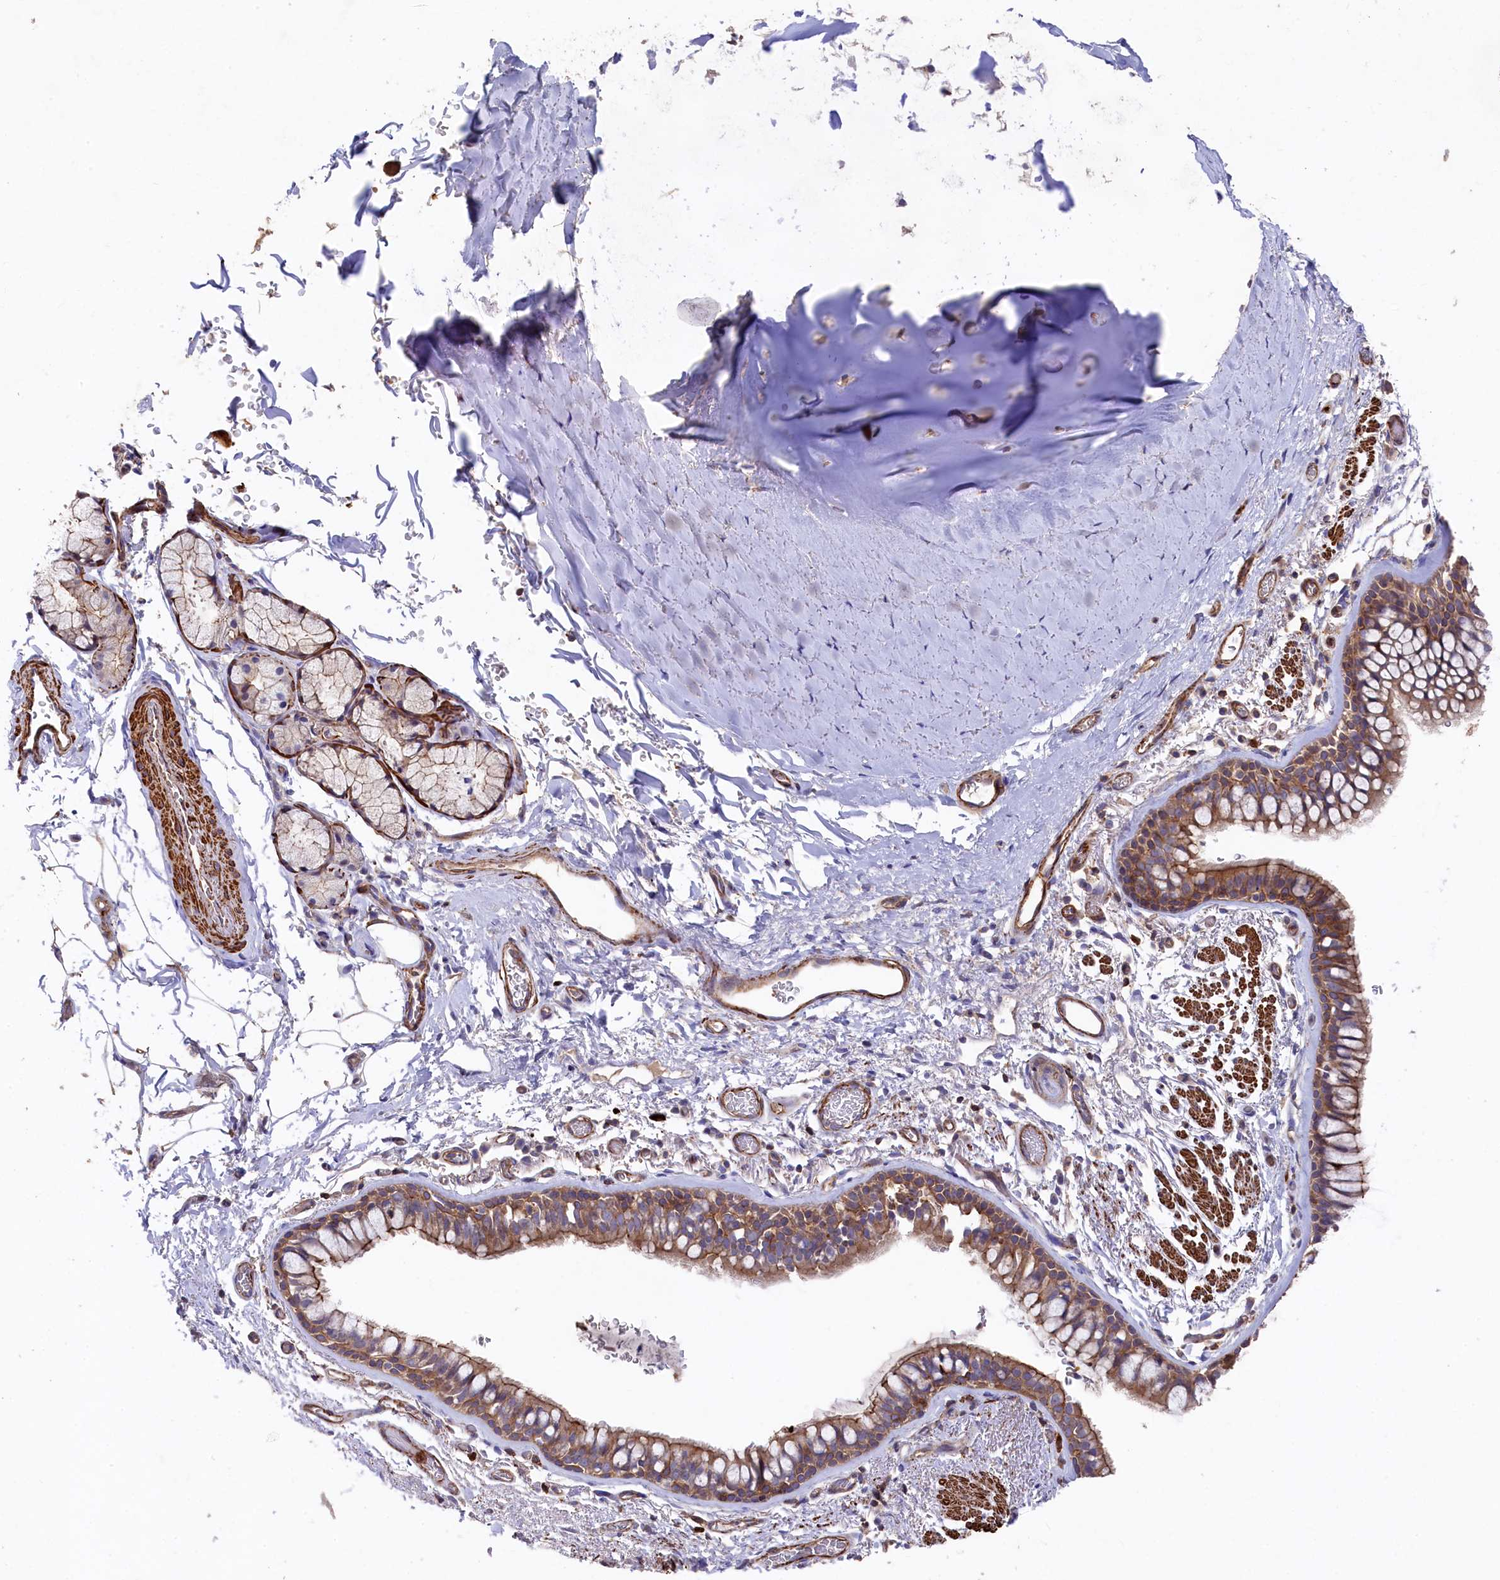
{"staining": {"intensity": "moderate", "quantity": ">75%", "location": "cytoplasmic/membranous"}, "tissue": "bronchus", "cell_type": "Respiratory epithelial cells", "image_type": "normal", "snomed": [{"axis": "morphology", "description": "Normal tissue, NOS"}, {"axis": "topography", "description": "Bronchus"}], "caption": "Bronchus stained for a protein displays moderate cytoplasmic/membranous positivity in respiratory epithelial cells. Using DAB (3,3'-diaminobenzidine) (brown) and hematoxylin (blue) stains, captured at high magnification using brightfield microscopy.", "gene": "RAPSN", "patient": {"sex": "male", "age": 65}}